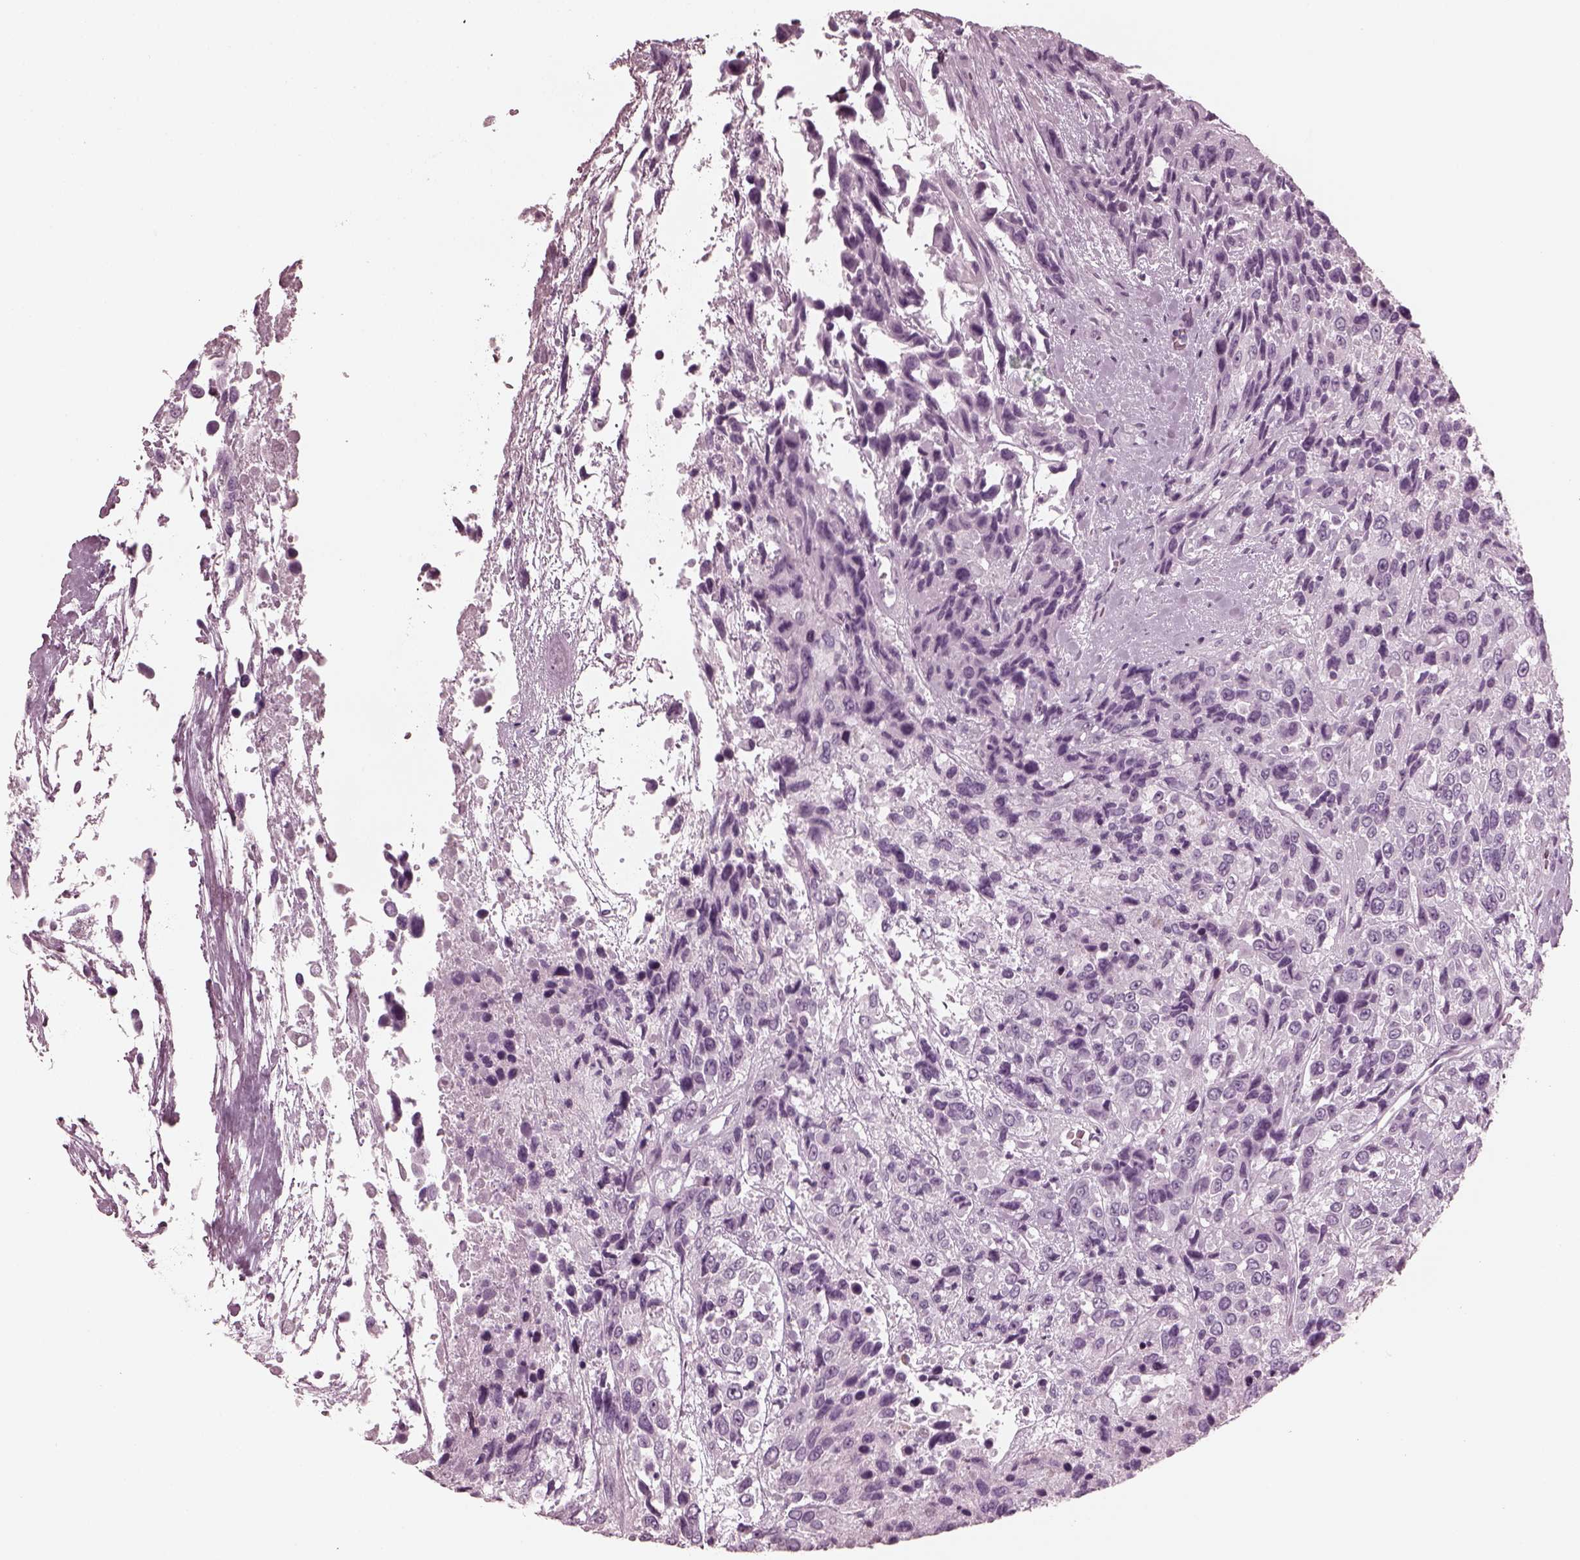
{"staining": {"intensity": "negative", "quantity": "none", "location": "none"}, "tissue": "urothelial cancer", "cell_type": "Tumor cells", "image_type": "cancer", "snomed": [{"axis": "morphology", "description": "Urothelial carcinoma, High grade"}, {"axis": "topography", "description": "Urinary bladder"}], "caption": "Immunohistochemistry histopathology image of neoplastic tissue: urothelial cancer stained with DAB (3,3'-diaminobenzidine) shows no significant protein expression in tumor cells.", "gene": "GRM6", "patient": {"sex": "female", "age": 70}}